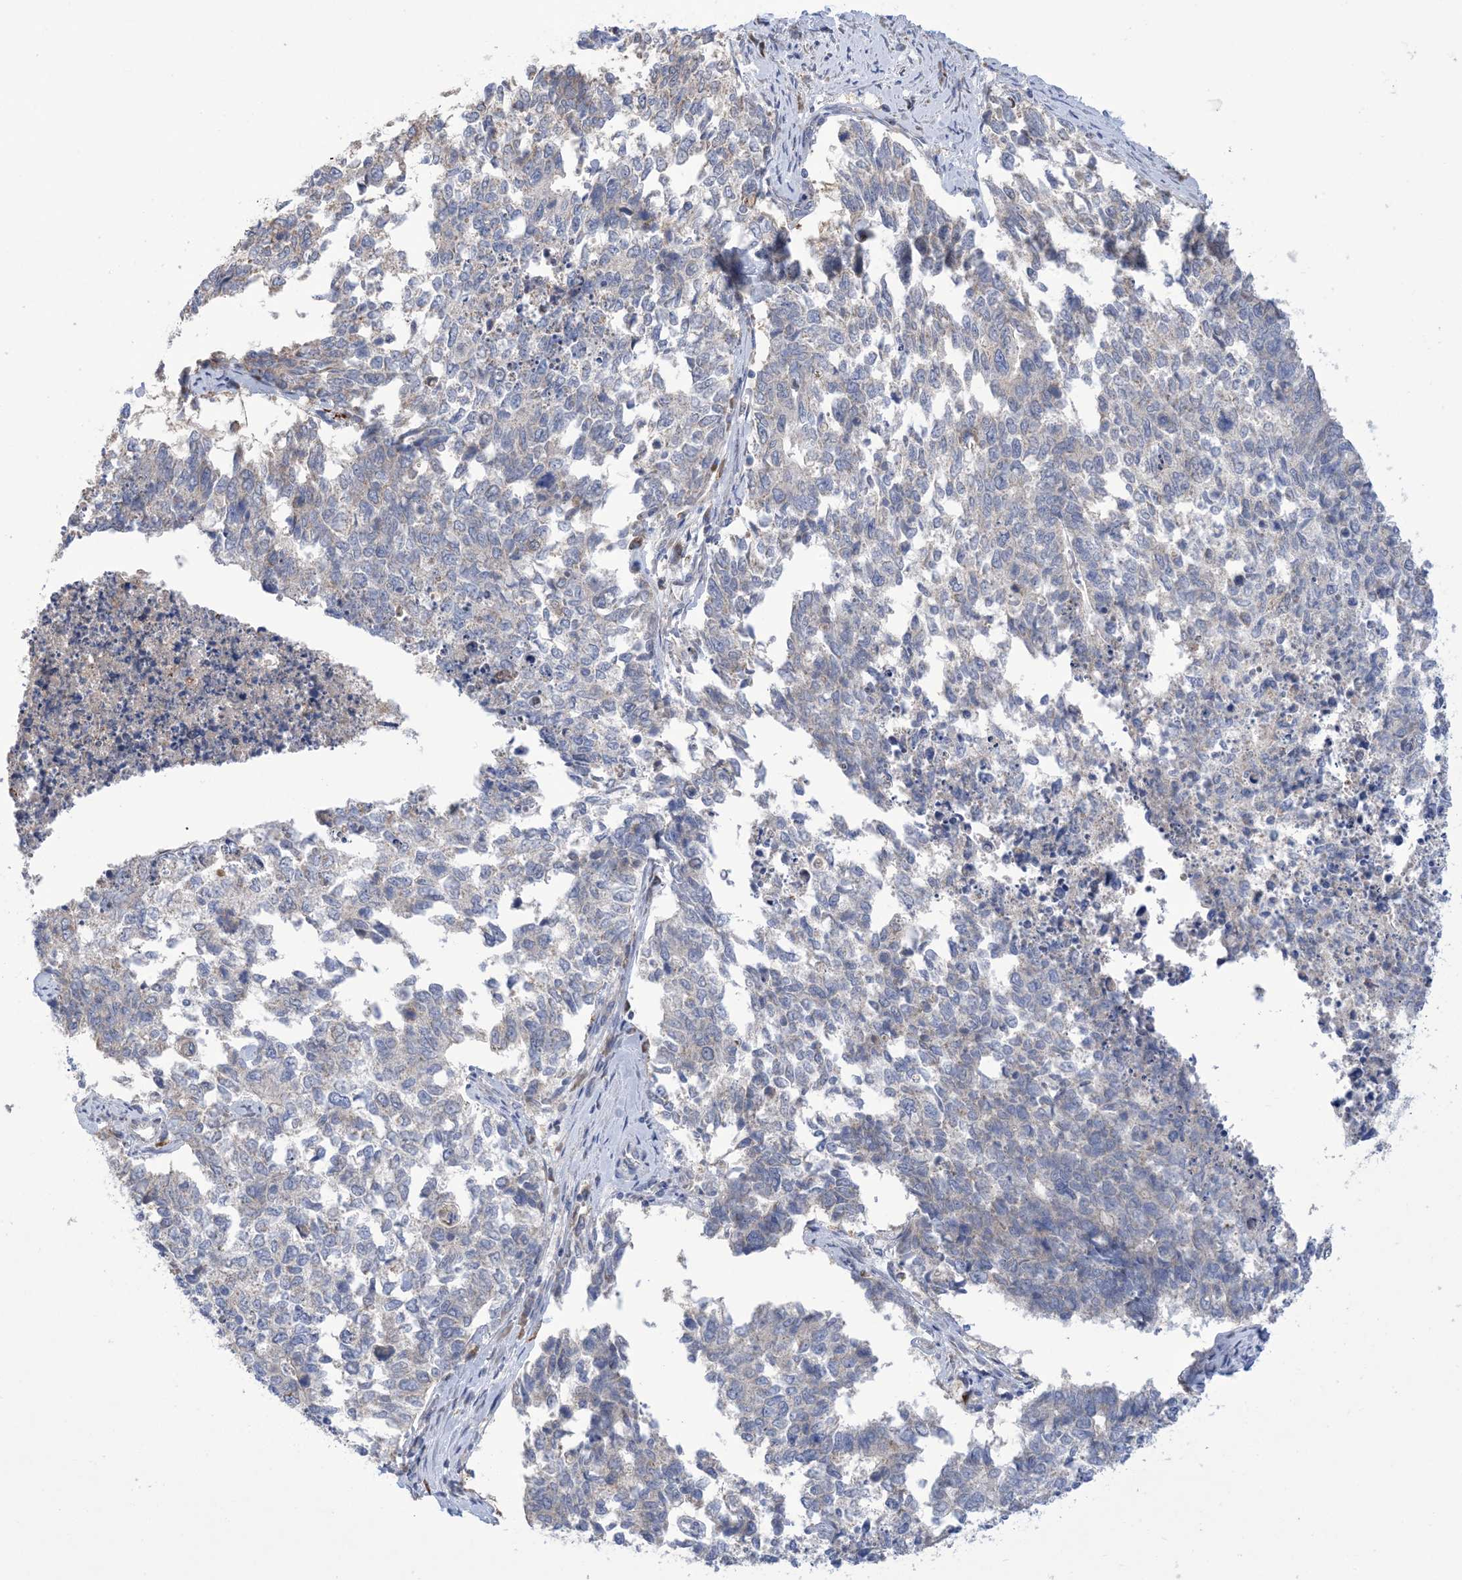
{"staining": {"intensity": "negative", "quantity": "none", "location": "none"}, "tissue": "cervical cancer", "cell_type": "Tumor cells", "image_type": "cancer", "snomed": [{"axis": "morphology", "description": "Squamous cell carcinoma, NOS"}, {"axis": "topography", "description": "Cervix"}], "caption": "Image shows no protein positivity in tumor cells of cervical squamous cell carcinoma tissue.", "gene": "CLEC16A", "patient": {"sex": "female", "age": 63}}